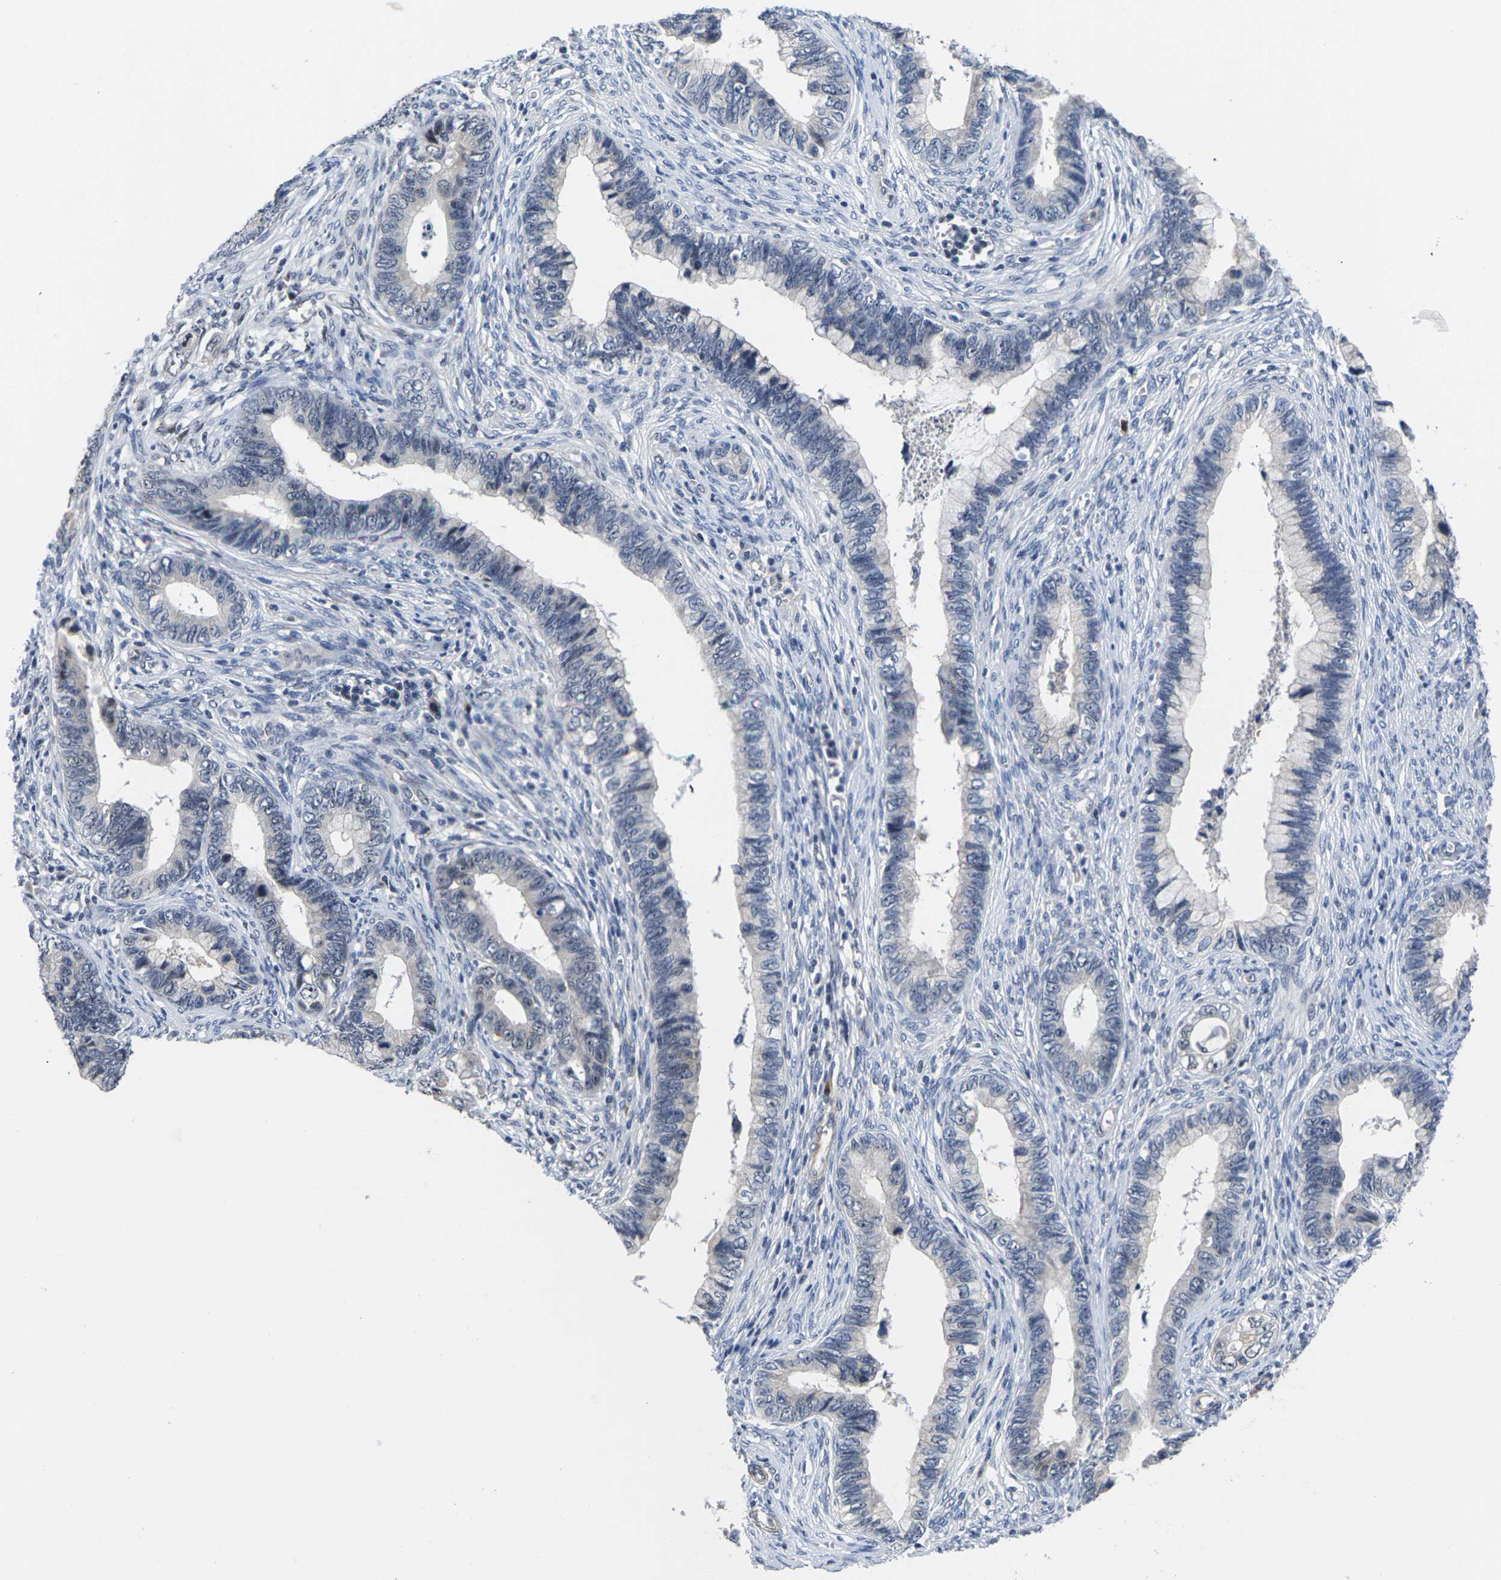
{"staining": {"intensity": "negative", "quantity": "none", "location": "none"}, "tissue": "cervical cancer", "cell_type": "Tumor cells", "image_type": "cancer", "snomed": [{"axis": "morphology", "description": "Adenocarcinoma, NOS"}, {"axis": "topography", "description": "Cervix"}], "caption": "IHC micrograph of neoplastic tissue: human cervical adenocarcinoma stained with DAB (3,3'-diaminobenzidine) shows no significant protein staining in tumor cells.", "gene": "ST6GAL2", "patient": {"sex": "female", "age": 44}}